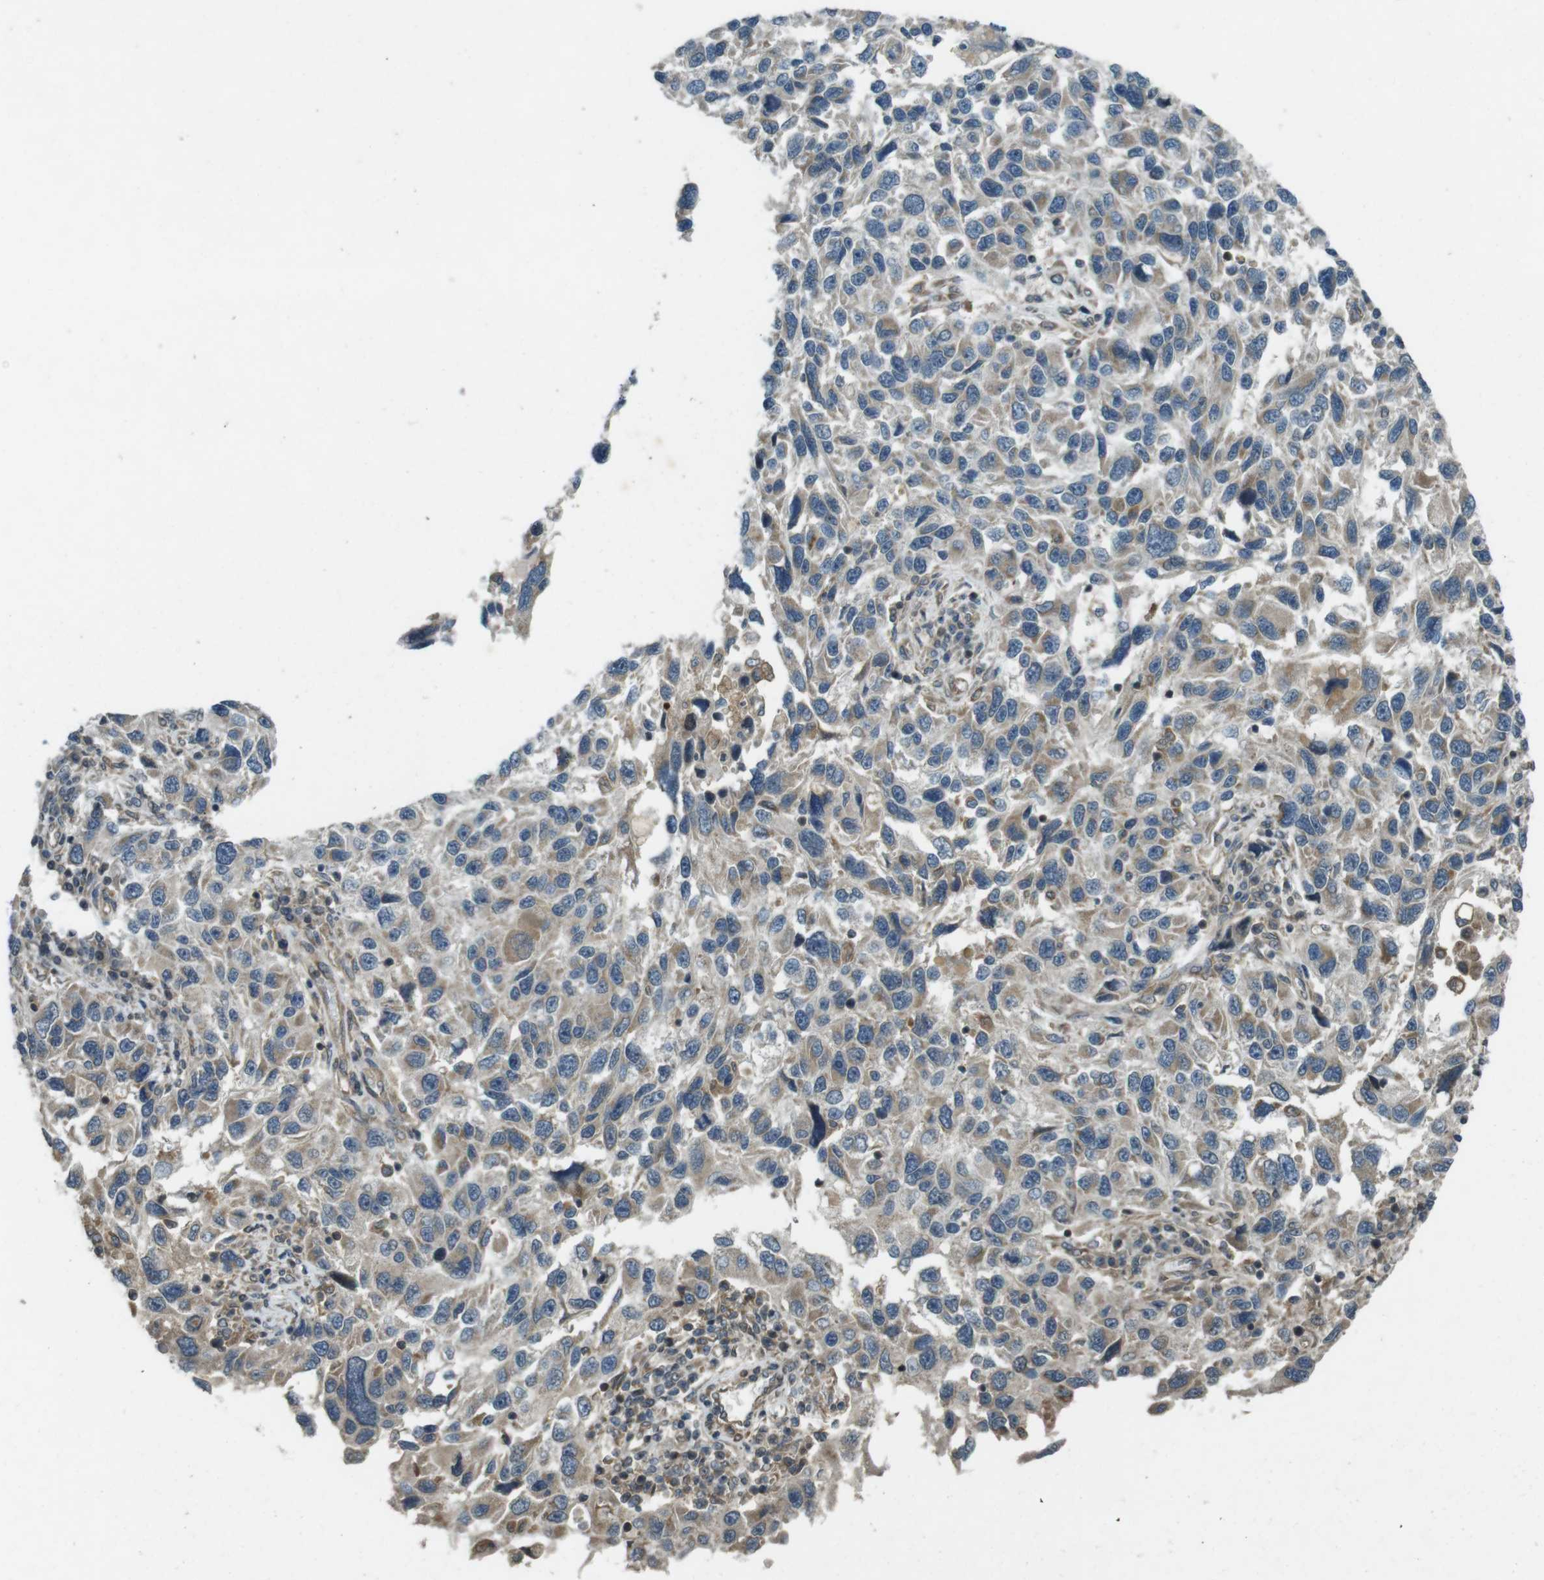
{"staining": {"intensity": "moderate", "quantity": "25%-75%", "location": "cytoplasmic/membranous"}, "tissue": "melanoma", "cell_type": "Tumor cells", "image_type": "cancer", "snomed": [{"axis": "morphology", "description": "Malignant melanoma, NOS"}, {"axis": "topography", "description": "Skin"}], "caption": "Immunohistochemistry image of melanoma stained for a protein (brown), which displays medium levels of moderate cytoplasmic/membranous expression in approximately 25%-75% of tumor cells.", "gene": "ZYX", "patient": {"sex": "male", "age": 53}}